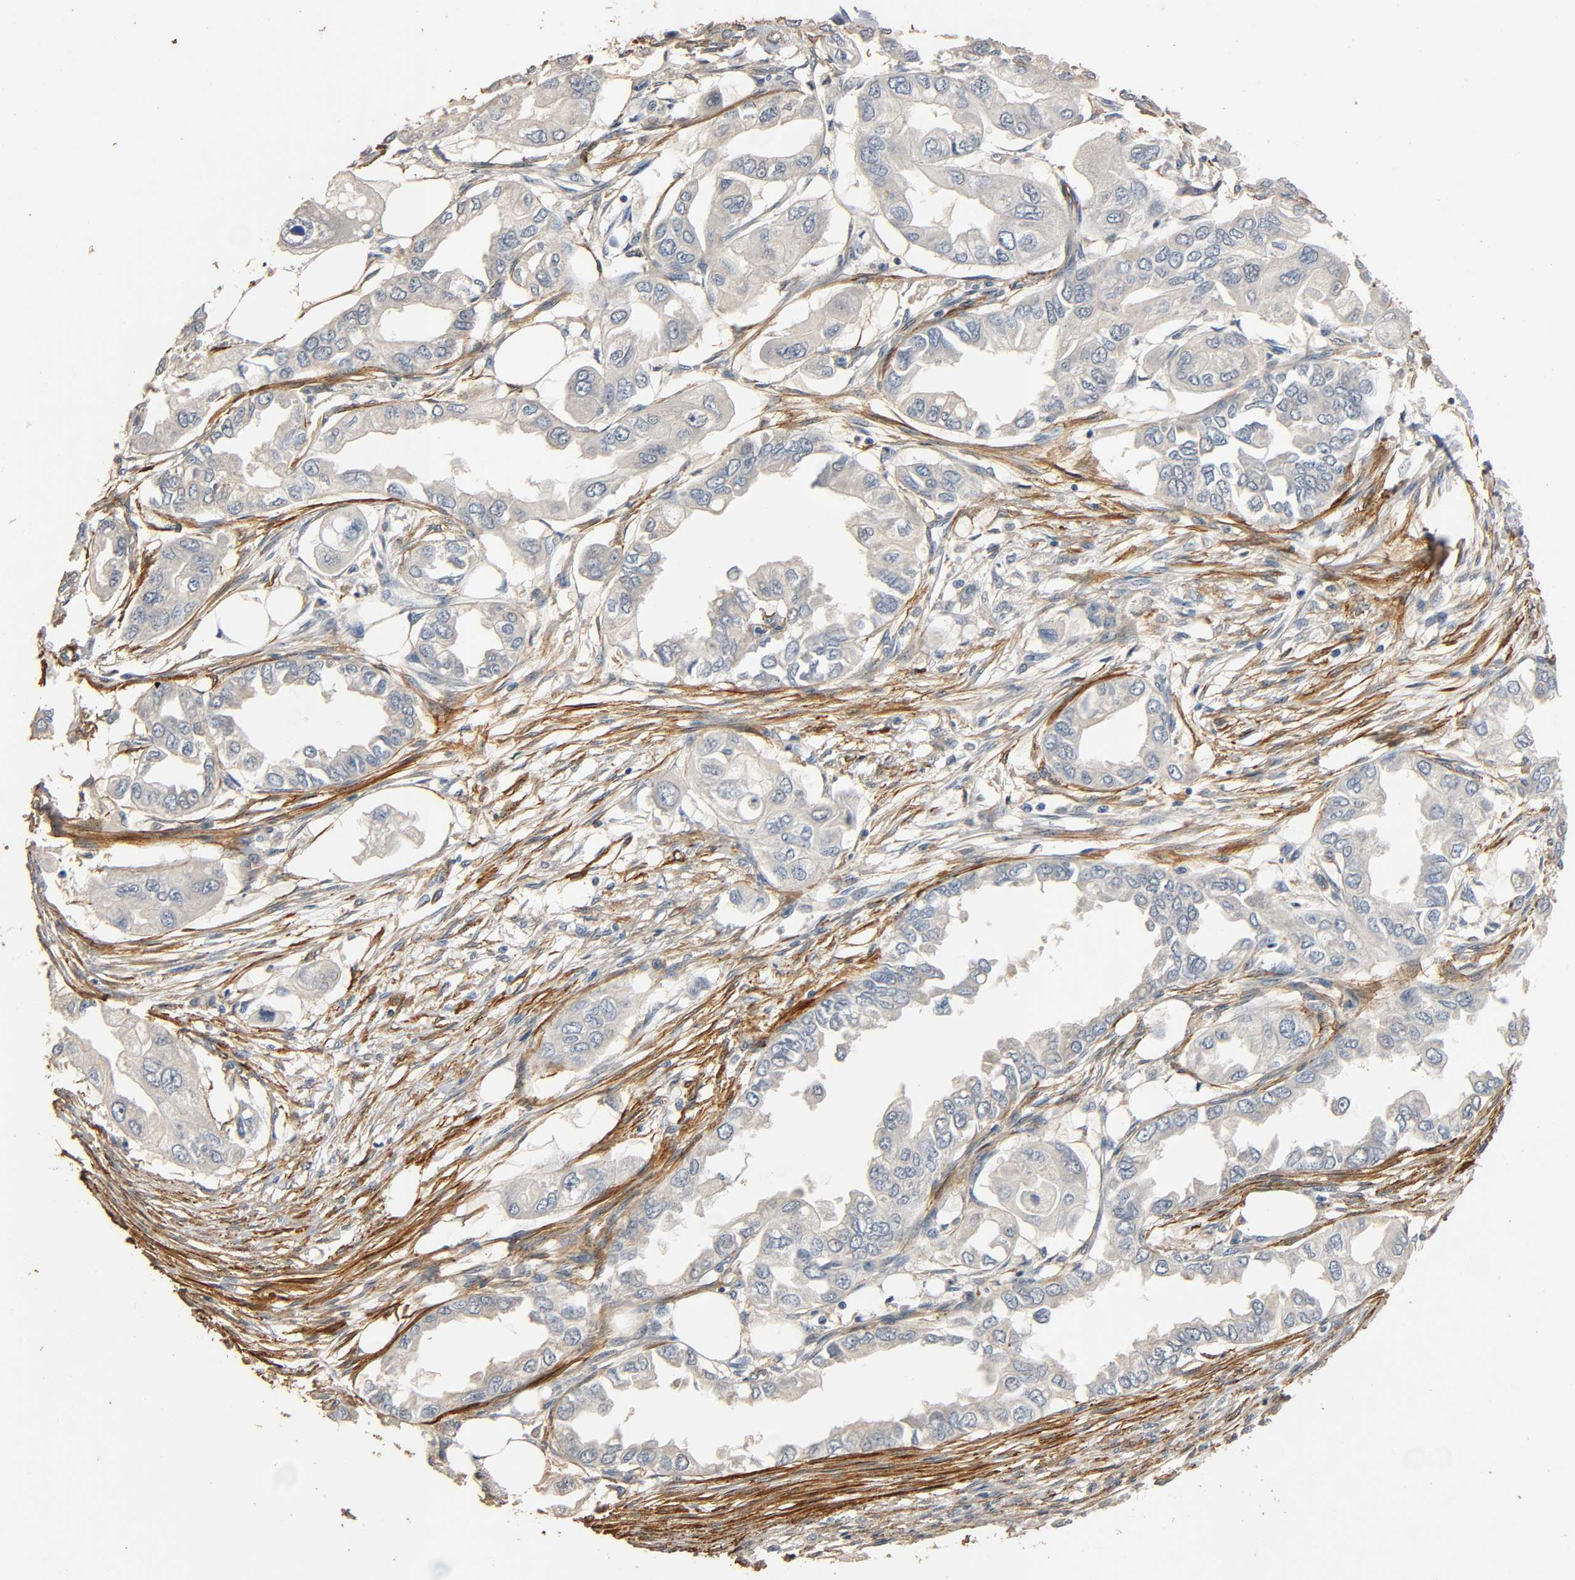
{"staining": {"intensity": "weak", "quantity": ">75%", "location": "cytoplasmic/membranous"}, "tissue": "endometrial cancer", "cell_type": "Tumor cells", "image_type": "cancer", "snomed": [{"axis": "morphology", "description": "Adenocarcinoma, NOS"}, {"axis": "topography", "description": "Endometrium"}], "caption": "Adenocarcinoma (endometrial) was stained to show a protein in brown. There is low levels of weak cytoplasmic/membranous expression in approximately >75% of tumor cells. (Stains: DAB in brown, nuclei in blue, Microscopy: brightfield microscopy at high magnification).", "gene": "GSTA3", "patient": {"sex": "female", "age": 67}}